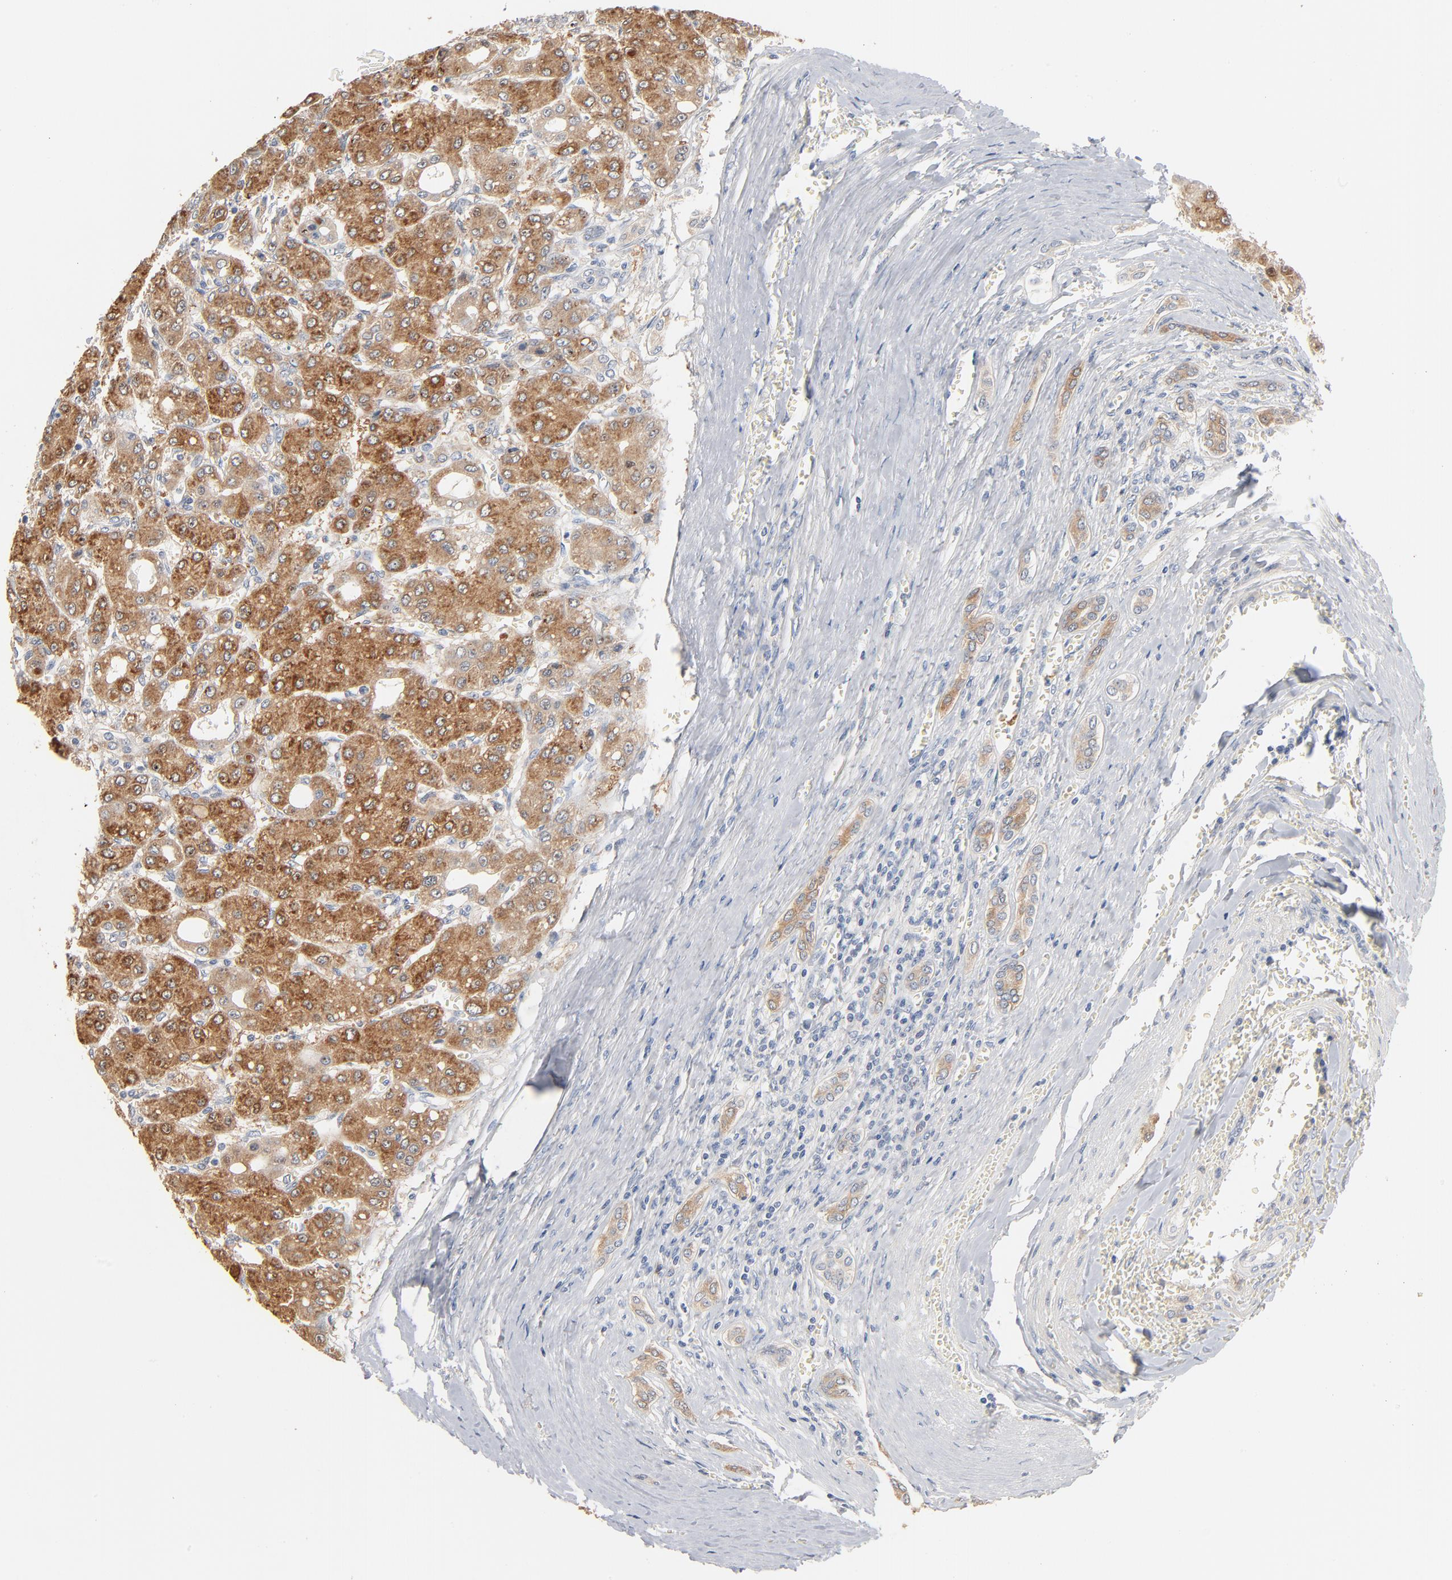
{"staining": {"intensity": "strong", "quantity": ">75%", "location": "cytoplasmic/membranous"}, "tissue": "liver cancer", "cell_type": "Tumor cells", "image_type": "cancer", "snomed": [{"axis": "morphology", "description": "Carcinoma, Hepatocellular, NOS"}, {"axis": "topography", "description": "Liver"}], "caption": "The immunohistochemical stain labels strong cytoplasmic/membranous staining in tumor cells of liver hepatocellular carcinoma tissue.", "gene": "ZDHHC8", "patient": {"sex": "male", "age": 69}}